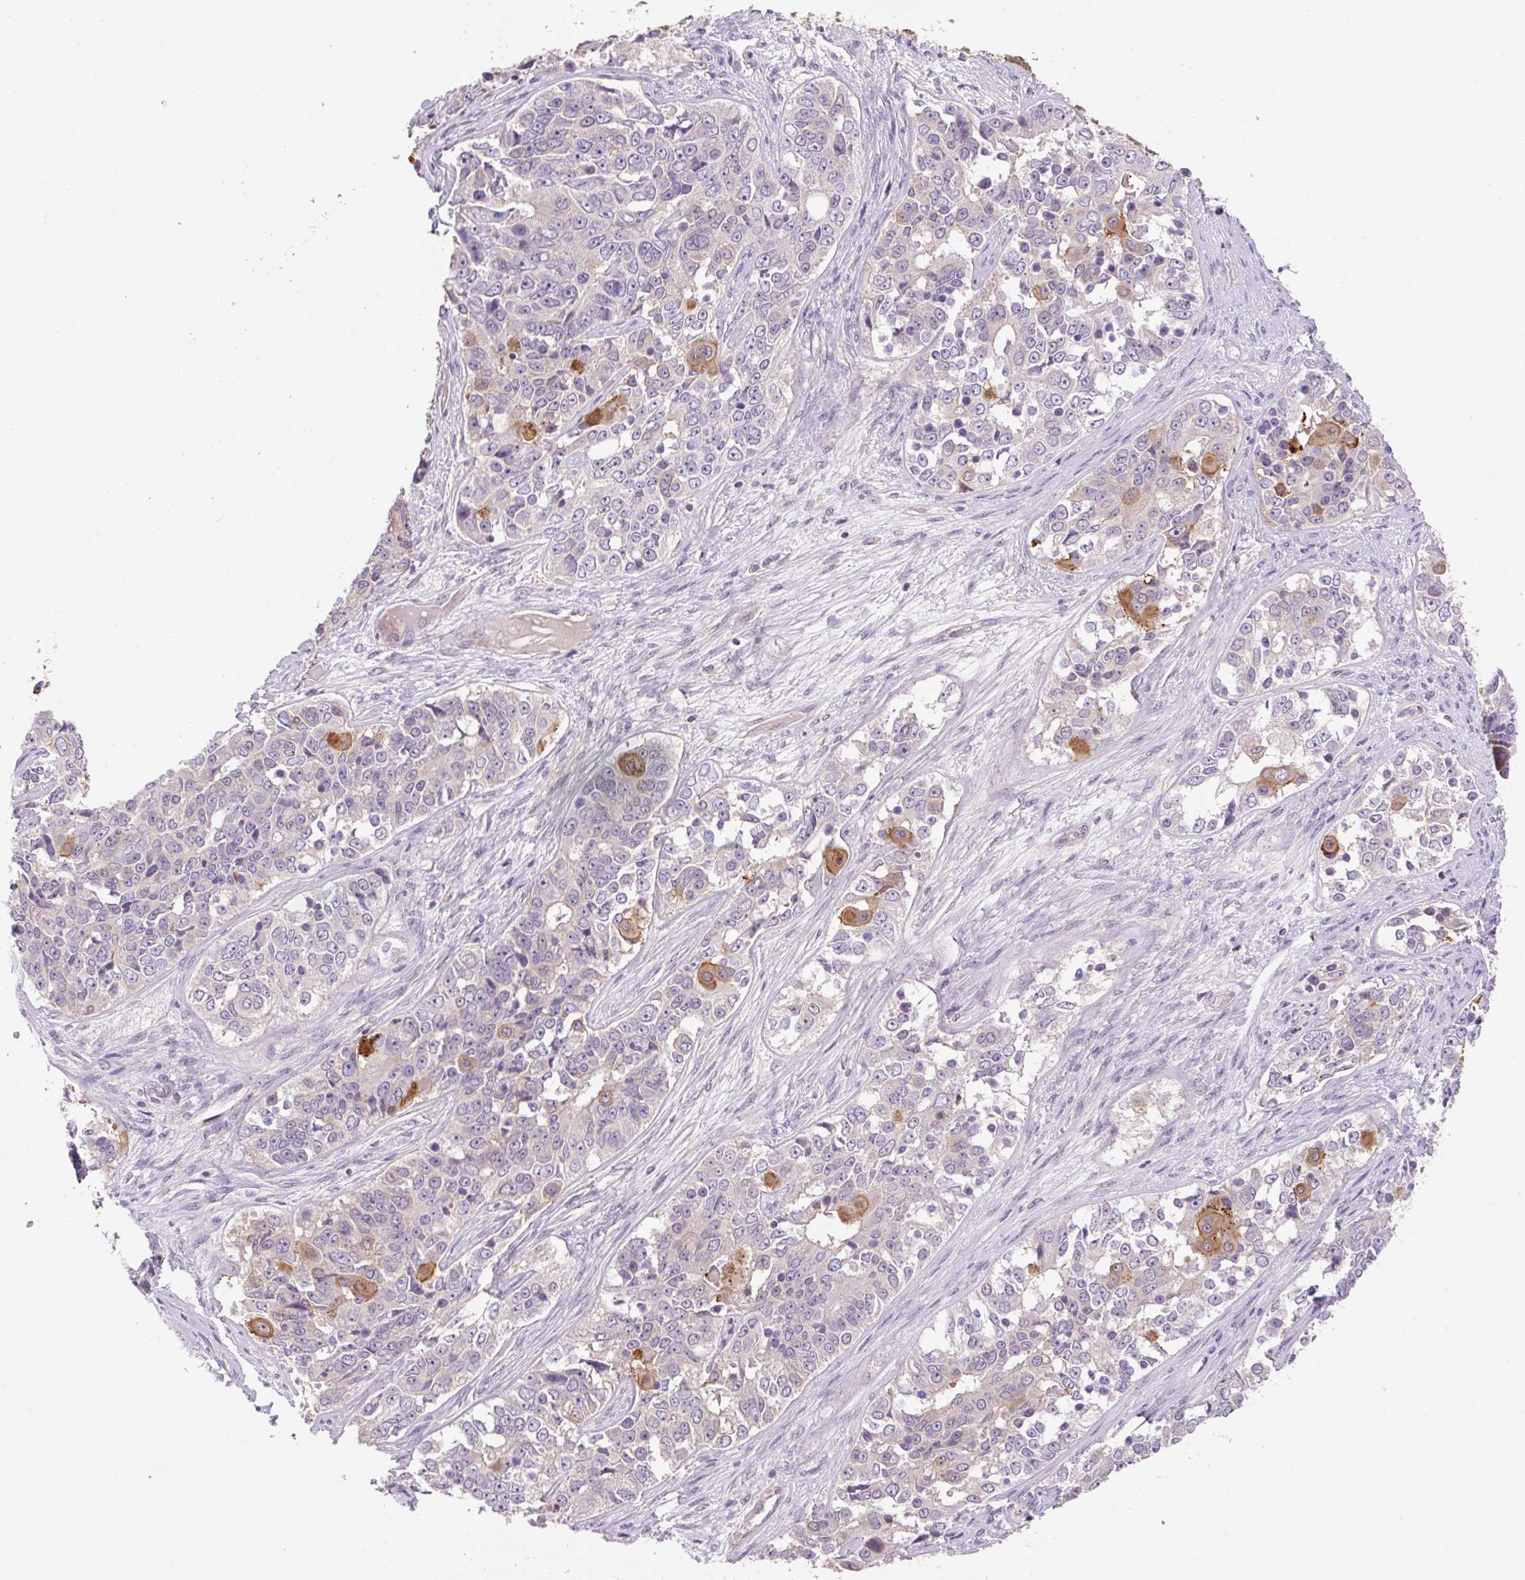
{"staining": {"intensity": "moderate", "quantity": "<25%", "location": "cytoplasmic/membranous"}, "tissue": "ovarian cancer", "cell_type": "Tumor cells", "image_type": "cancer", "snomed": [{"axis": "morphology", "description": "Carcinoma, endometroid"}, {"axis": "topography", "description": "Ovary"}], "caption": "Immunohistochemical staining of human ovarian endometroid carcinoma shows low levels of moderate cytoplasmic/membranous positivity in approximately <25% of tumor cells.", "gene": "COX8A", "patient": {"sex": "female", "age": 51}}